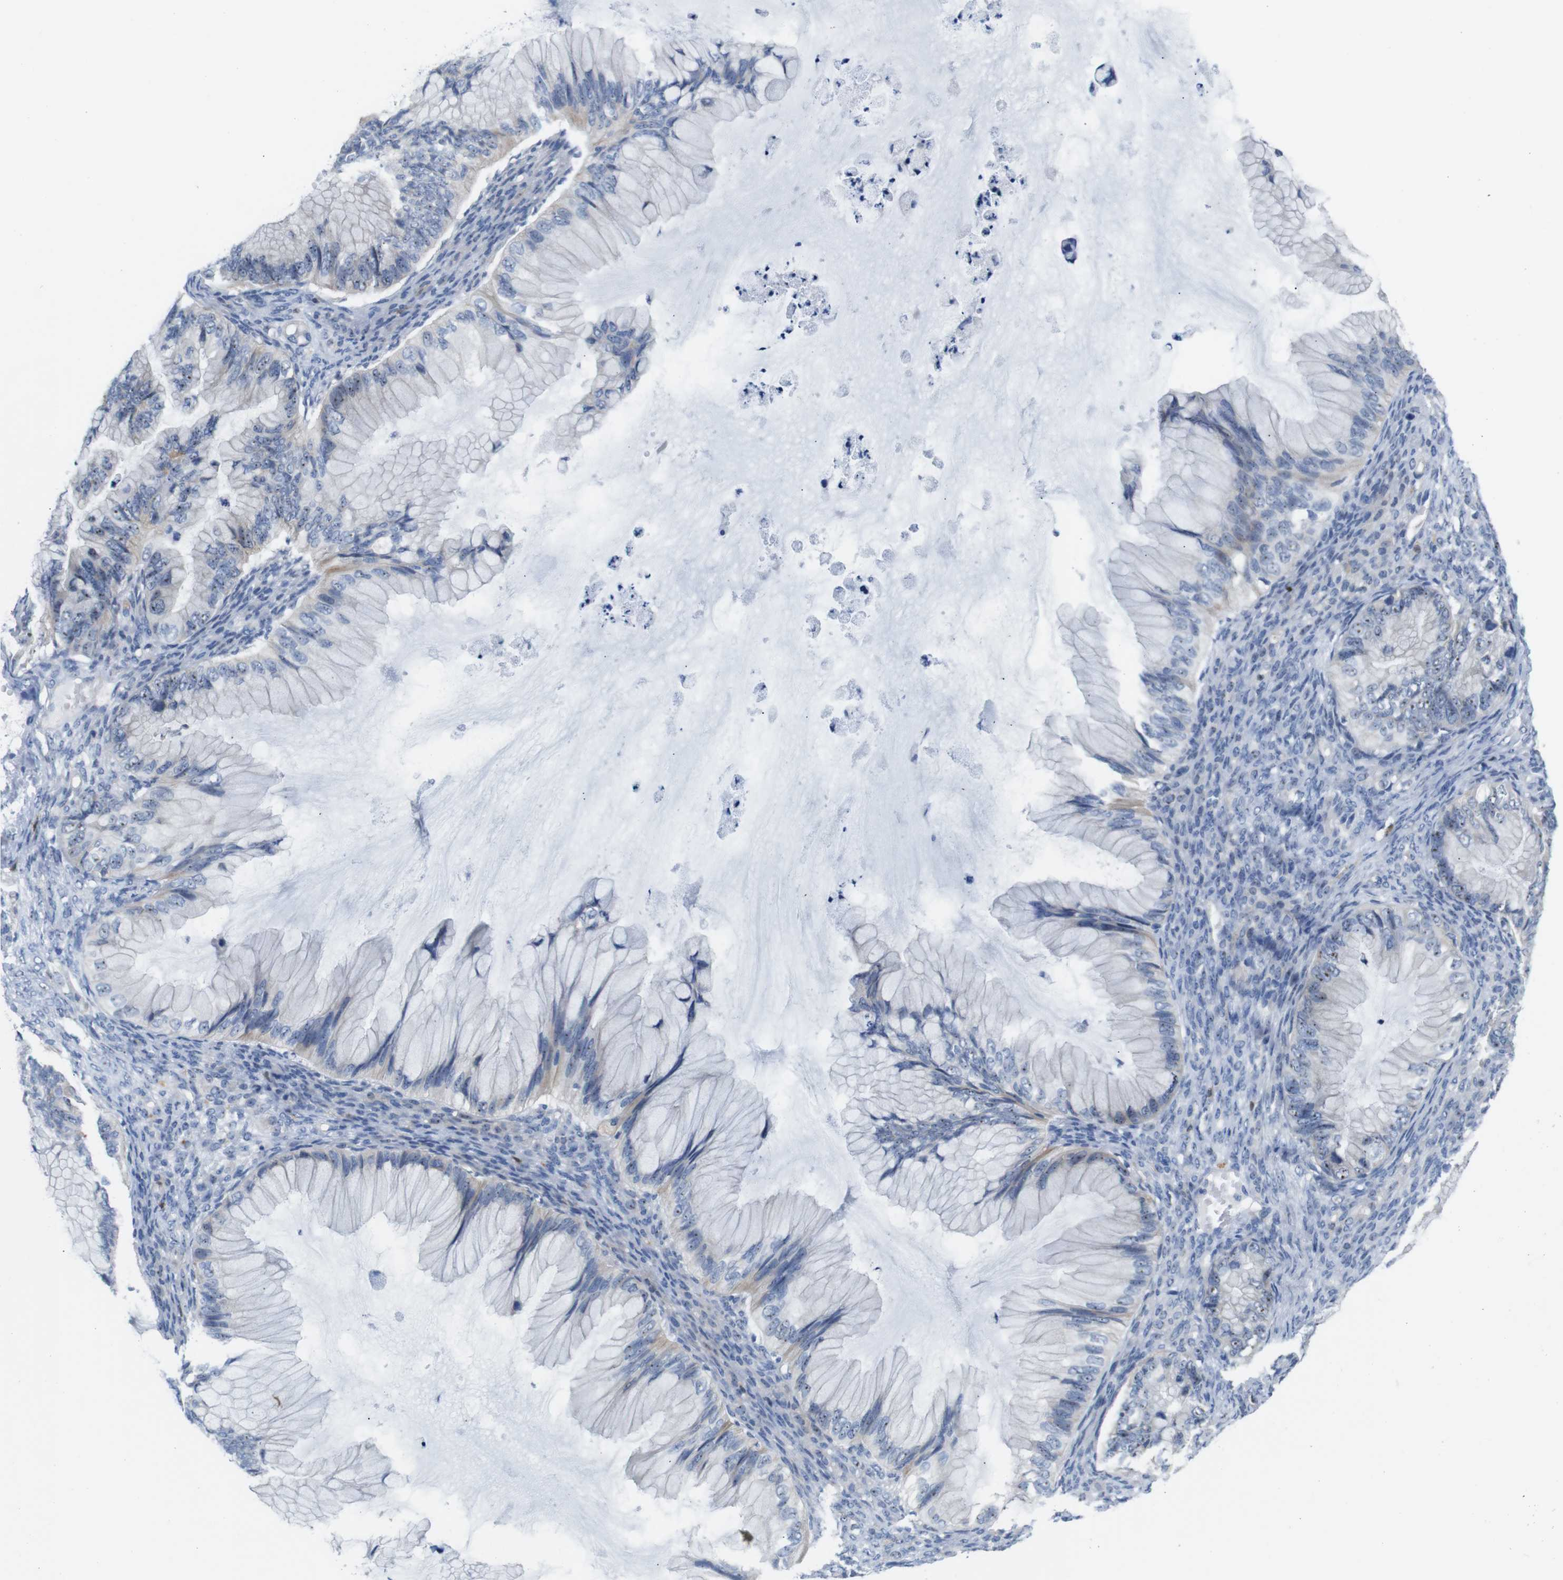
{"staining": {"intensity": "moderate", "quantity": "25%-75%", "location": "nuclear"}, "tissue": "ovarian cancer", "cell_type": "Tumor cells", "image_type": "cancer", "snomed": [{"axis": "morphology", "description": "Cystadenocarcinoma, mucinous, NOS"}, {"axis": "topography", "description": "Ovary"}], "caption": "Immunohistochemistry (DAB (3,3'-diaminobenzidine)) staining of mucinous cystadenocarcinoma (ovarian) displays moderate nuclear protein staining in about 25%-75% of tumor cells.", "gene": "C1orf210", "patient": {"sex": "female", "age": 36}}